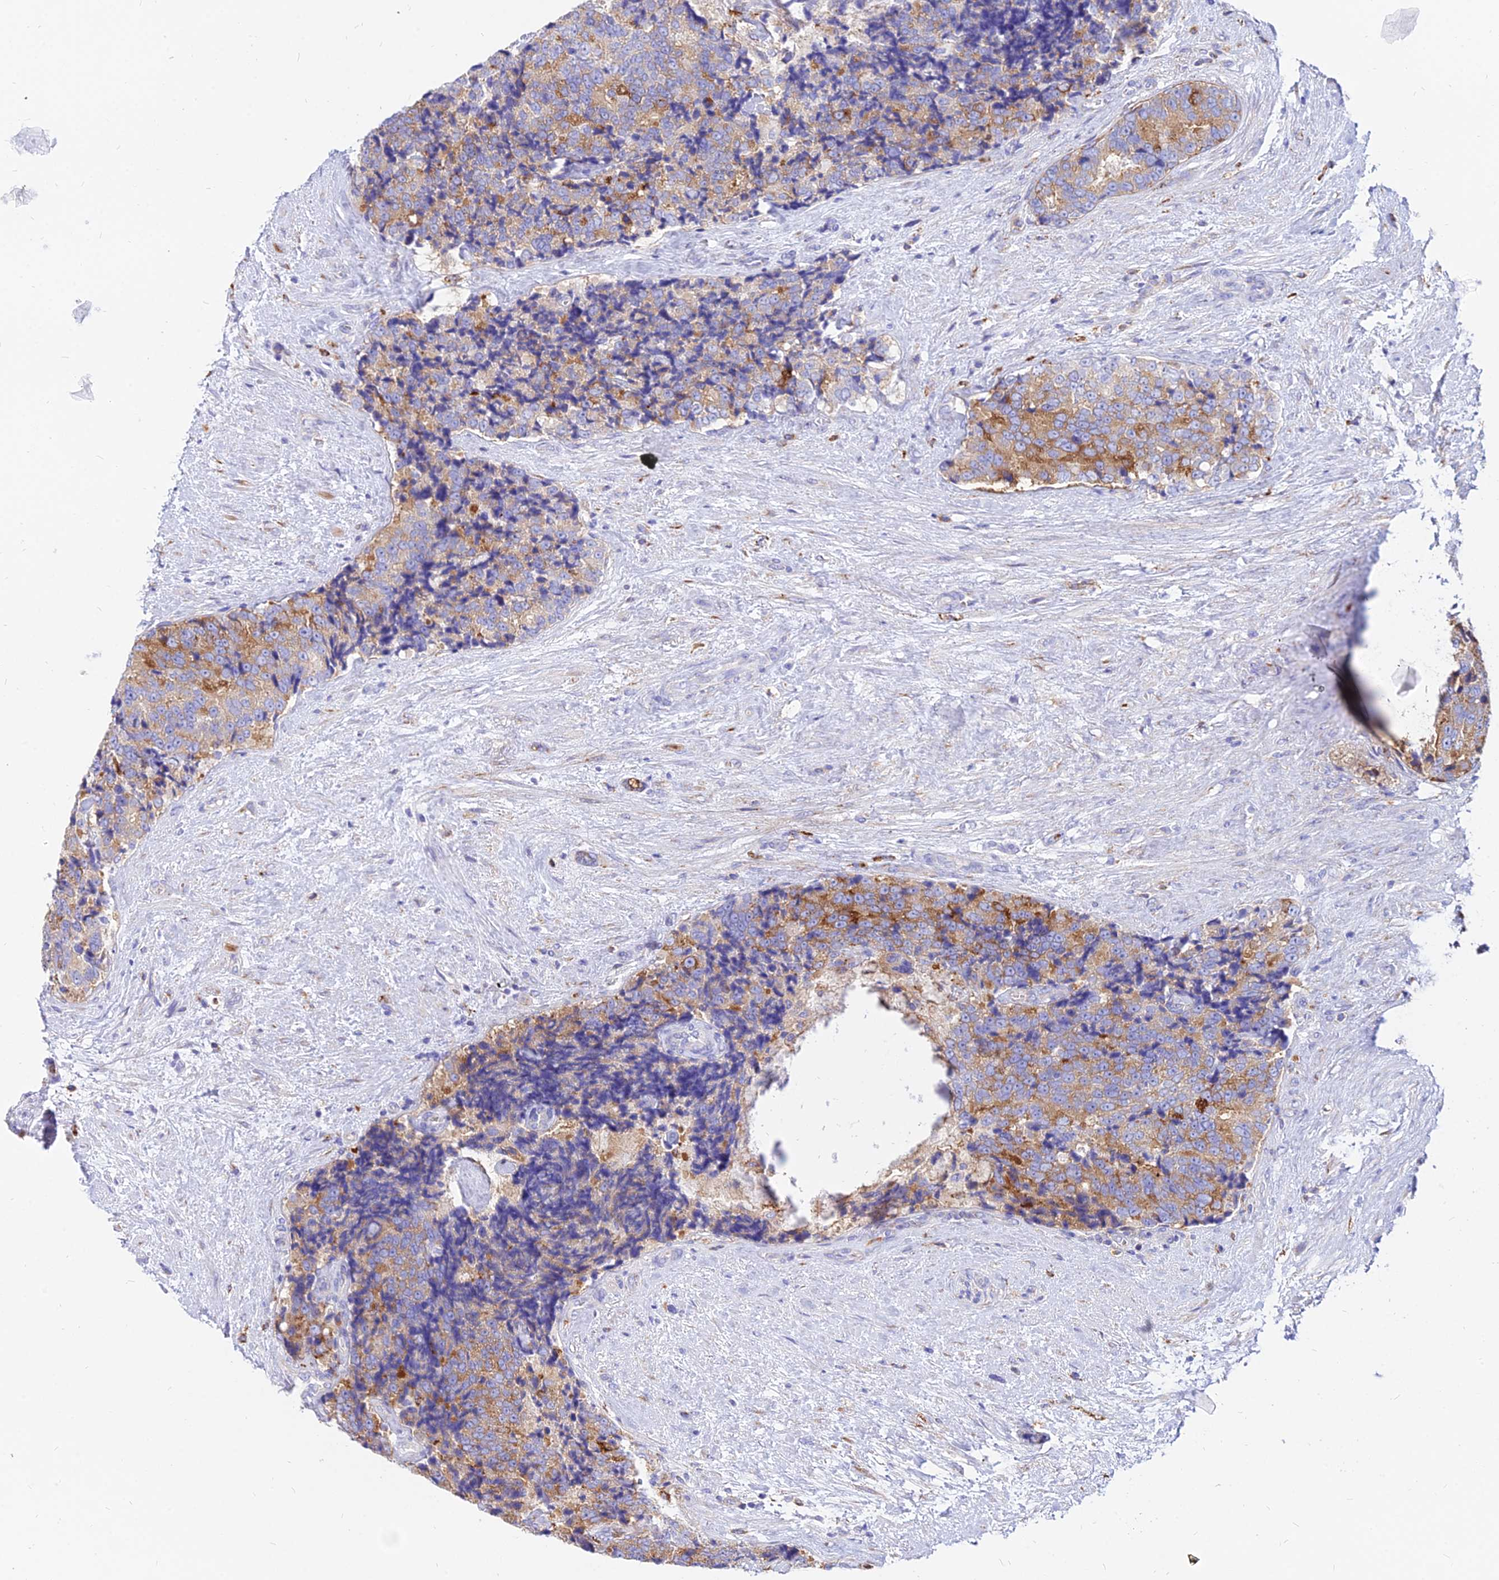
{"staining": {"intensity": "moderate", "quantity": "25%-75%", "location": "cytoplasmic/membranous"}, "tissue": "prostate cancer", "cell_type": "Tumor cells", "image_type": "cancer", "snomed": [{"axis": "morphology", "description": "Adenocarcinoma, High grade"}, {"axis": "topography", "description": "Prostate"}], "caption": "Tumor cells reveal moderate cytoplasmic/membranous staining in approximately 25%-75% of cells in prostate high-grade adenocarcinoma.", "gene": "AGTRAP", "patient": {"sex": "male", "age": 70}}